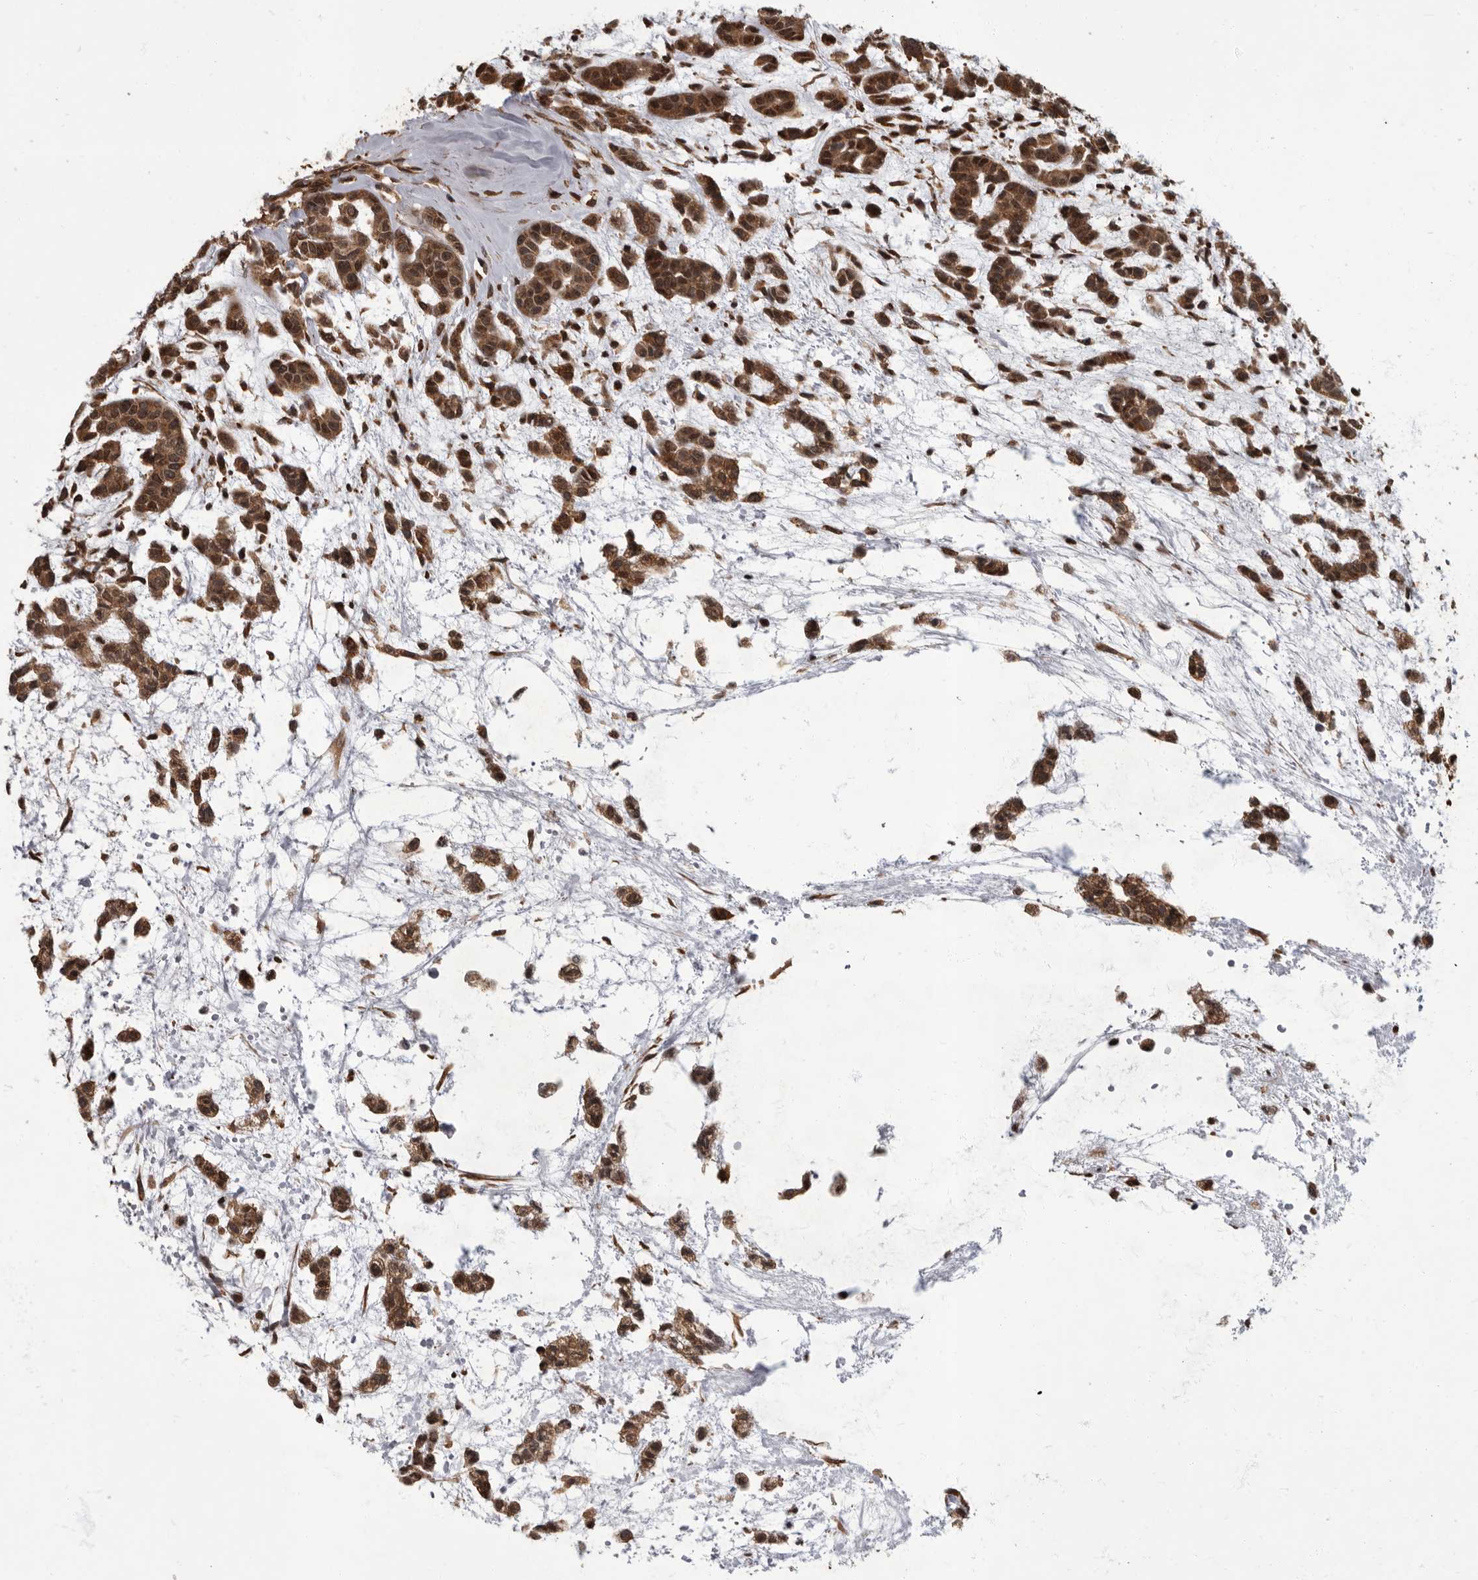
{"staining": {"intensity": "moderate", "quantity": ">75%", "location": "cytoplasmic/membranous,nuclear"}, "tissue": "head and neck cancer", "cell_type": "Tumor cells", "image_type": "cancer", "snomed": [{"axis": "morphology", "description": "Adenocarcinoma, NOS"}, {"axis": "morphology", "description": "Adenoma, NOS"}, {"axis": "topography", "description": "Head-Neck"}], "caption": "An immunohistochemistry micrograph of neoplastic tissue is shown. Protein staining in brown highlights moderate cytoplasmic/membranous and nuclear positivity in head and neck cancer within tumor cells.", "gene": "VPS50", "patient": {"sex": "female", "age": 55}}